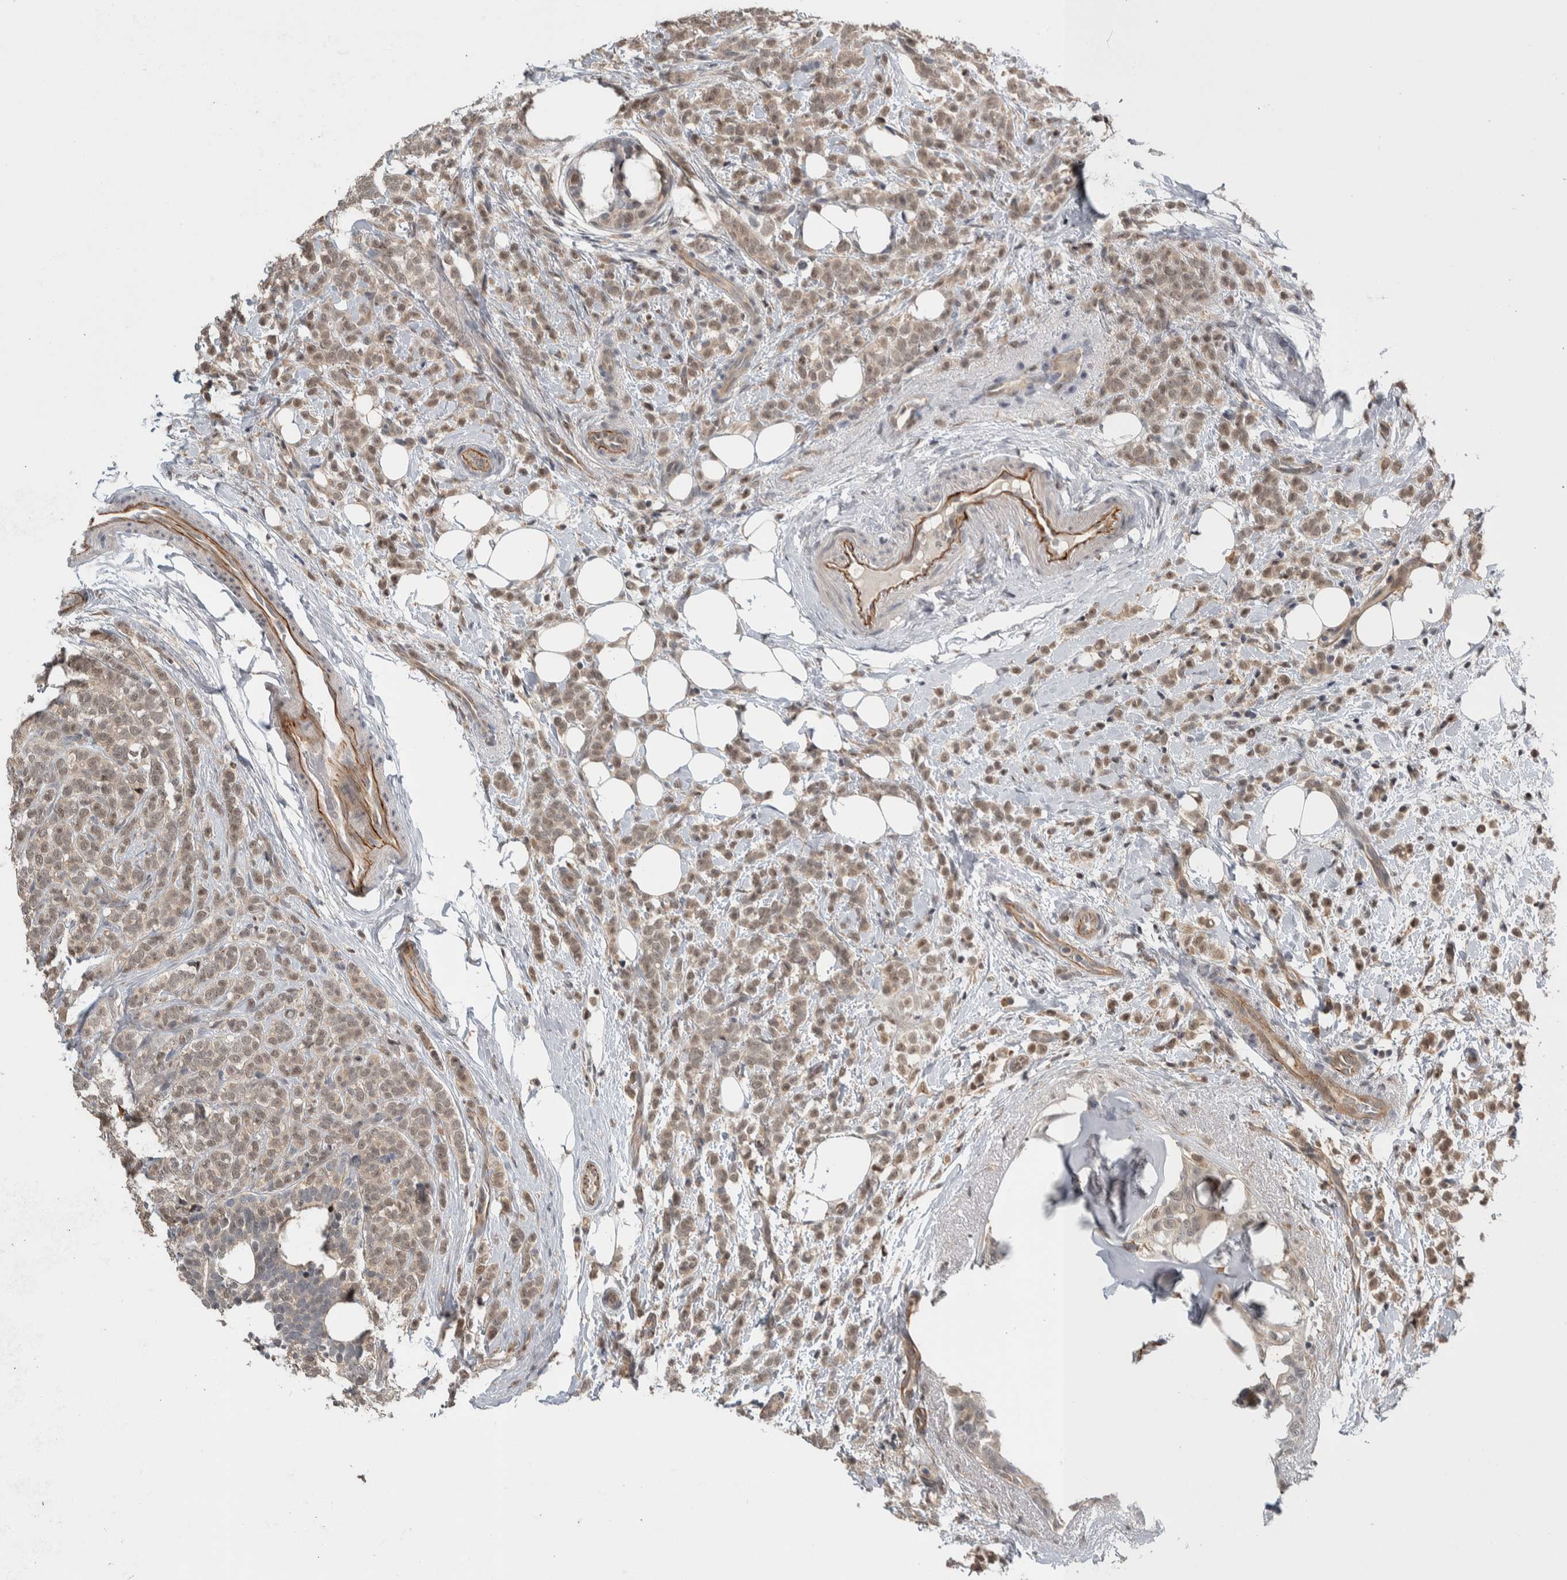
{"staining": {"intensity": "weak", "quantity": ">75%", "location": "nuclear"}, "tissue": "breast cancer", "cell_type": "Tumor cells", "image_type": "cancer", "snomed": [{"axis": "morphology", "description": "Lobular carcinoma"}, {"axis": "topography", "description": "Breast"}], "caption": "Protein staining displays weak nuclear staining in about >75% of tumor cells in breast cancer.", "gene": "PRDM4", "patient": {"sex": "female", "age": 50}}